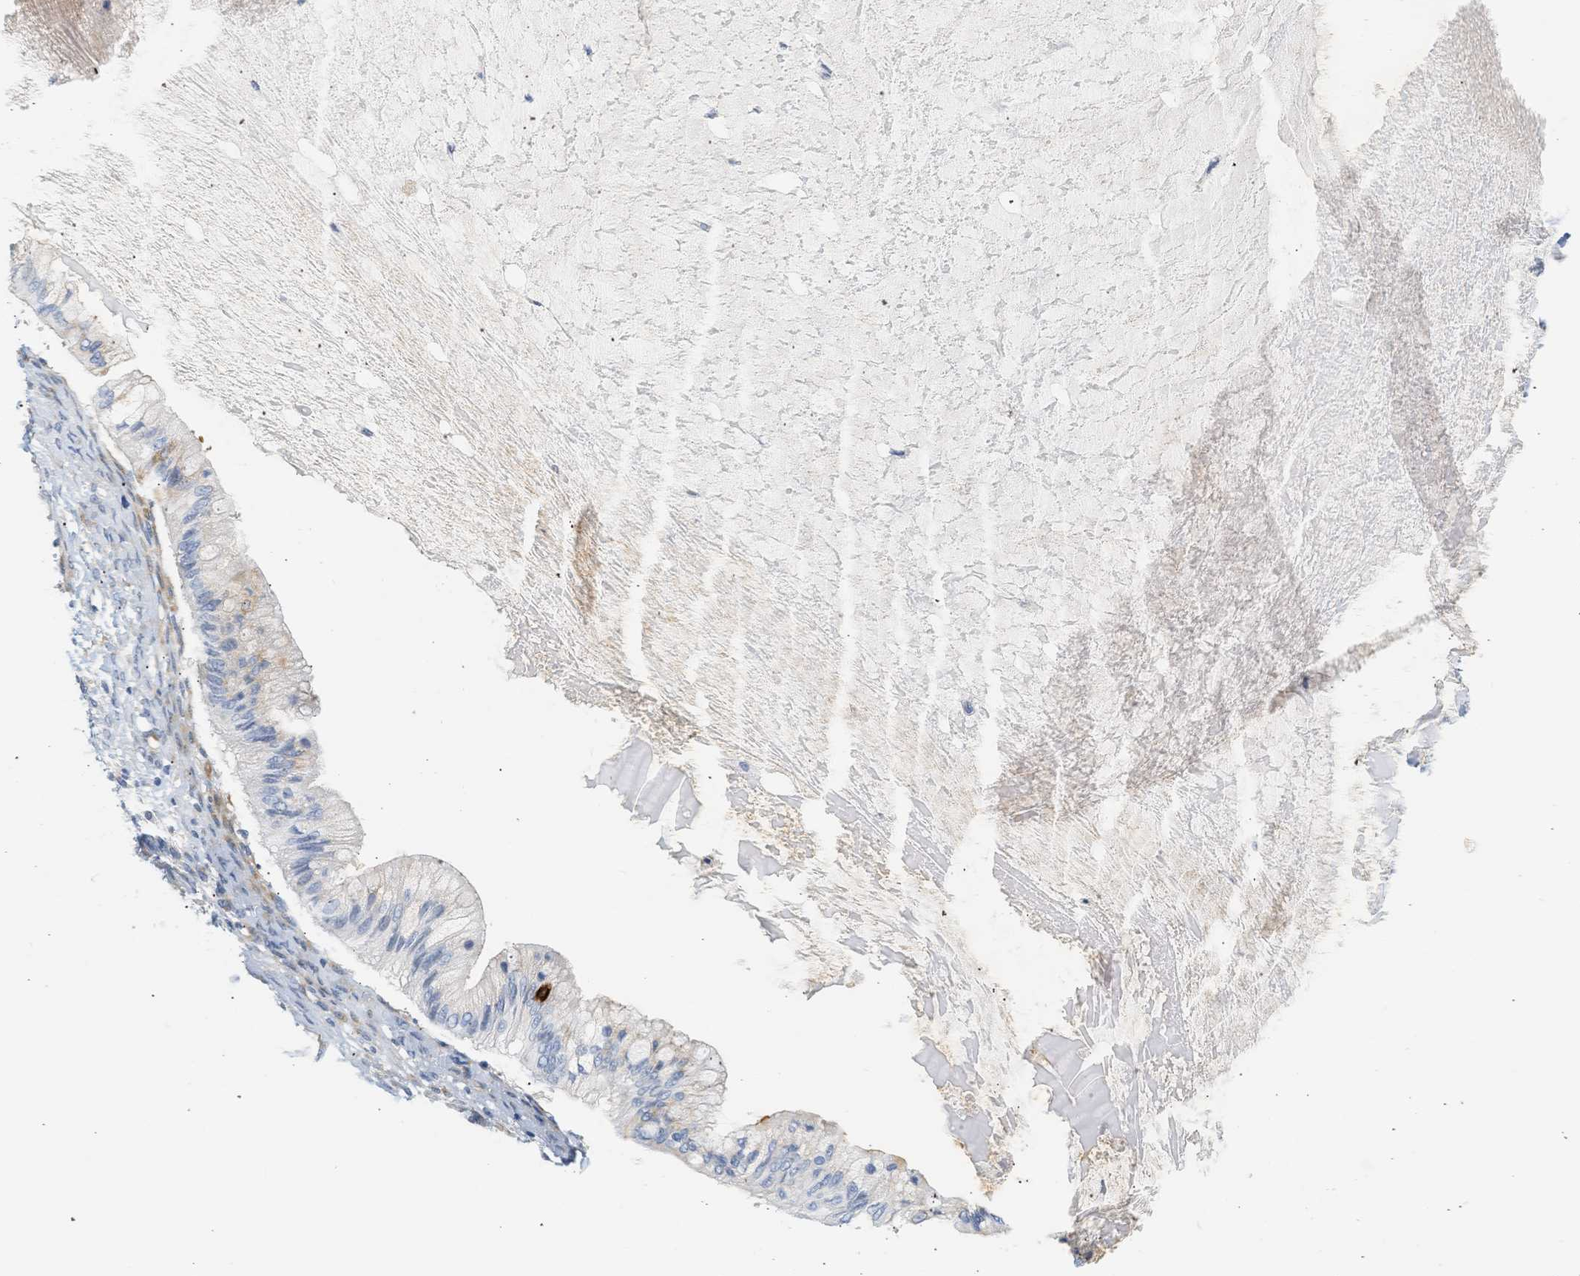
{"staining": {"intensity": "negative", "quantity": "none", "location": "none"}, "tissue": "ovarian cancer", "cell_type": "Tumor cells", "image_type": "cancer", "snomed": [{"axis": "morphology", "description": "Cystadenocarcinoma, mucinous, NOS"}, {"axis": "topography", "description": "Ovary"}], "caption": "Immunohistochemistry (IHC) histopathology image of neoplastic tissue: mucinous cystadenocarcinoma (ovarian) stained with DAB (3,3'-diaminobenzidine) demonstrates no significant protein staining in tumor cells. Brightfield microscopy of immunohistochemistry (IHC) stained with DAB (3,3'-diaminobenzidine) (brown) and hematoxylin (blue), captured at high magnification.", "gene": "SLC30A7", "patient": {"sex": "female", "age": 57}}